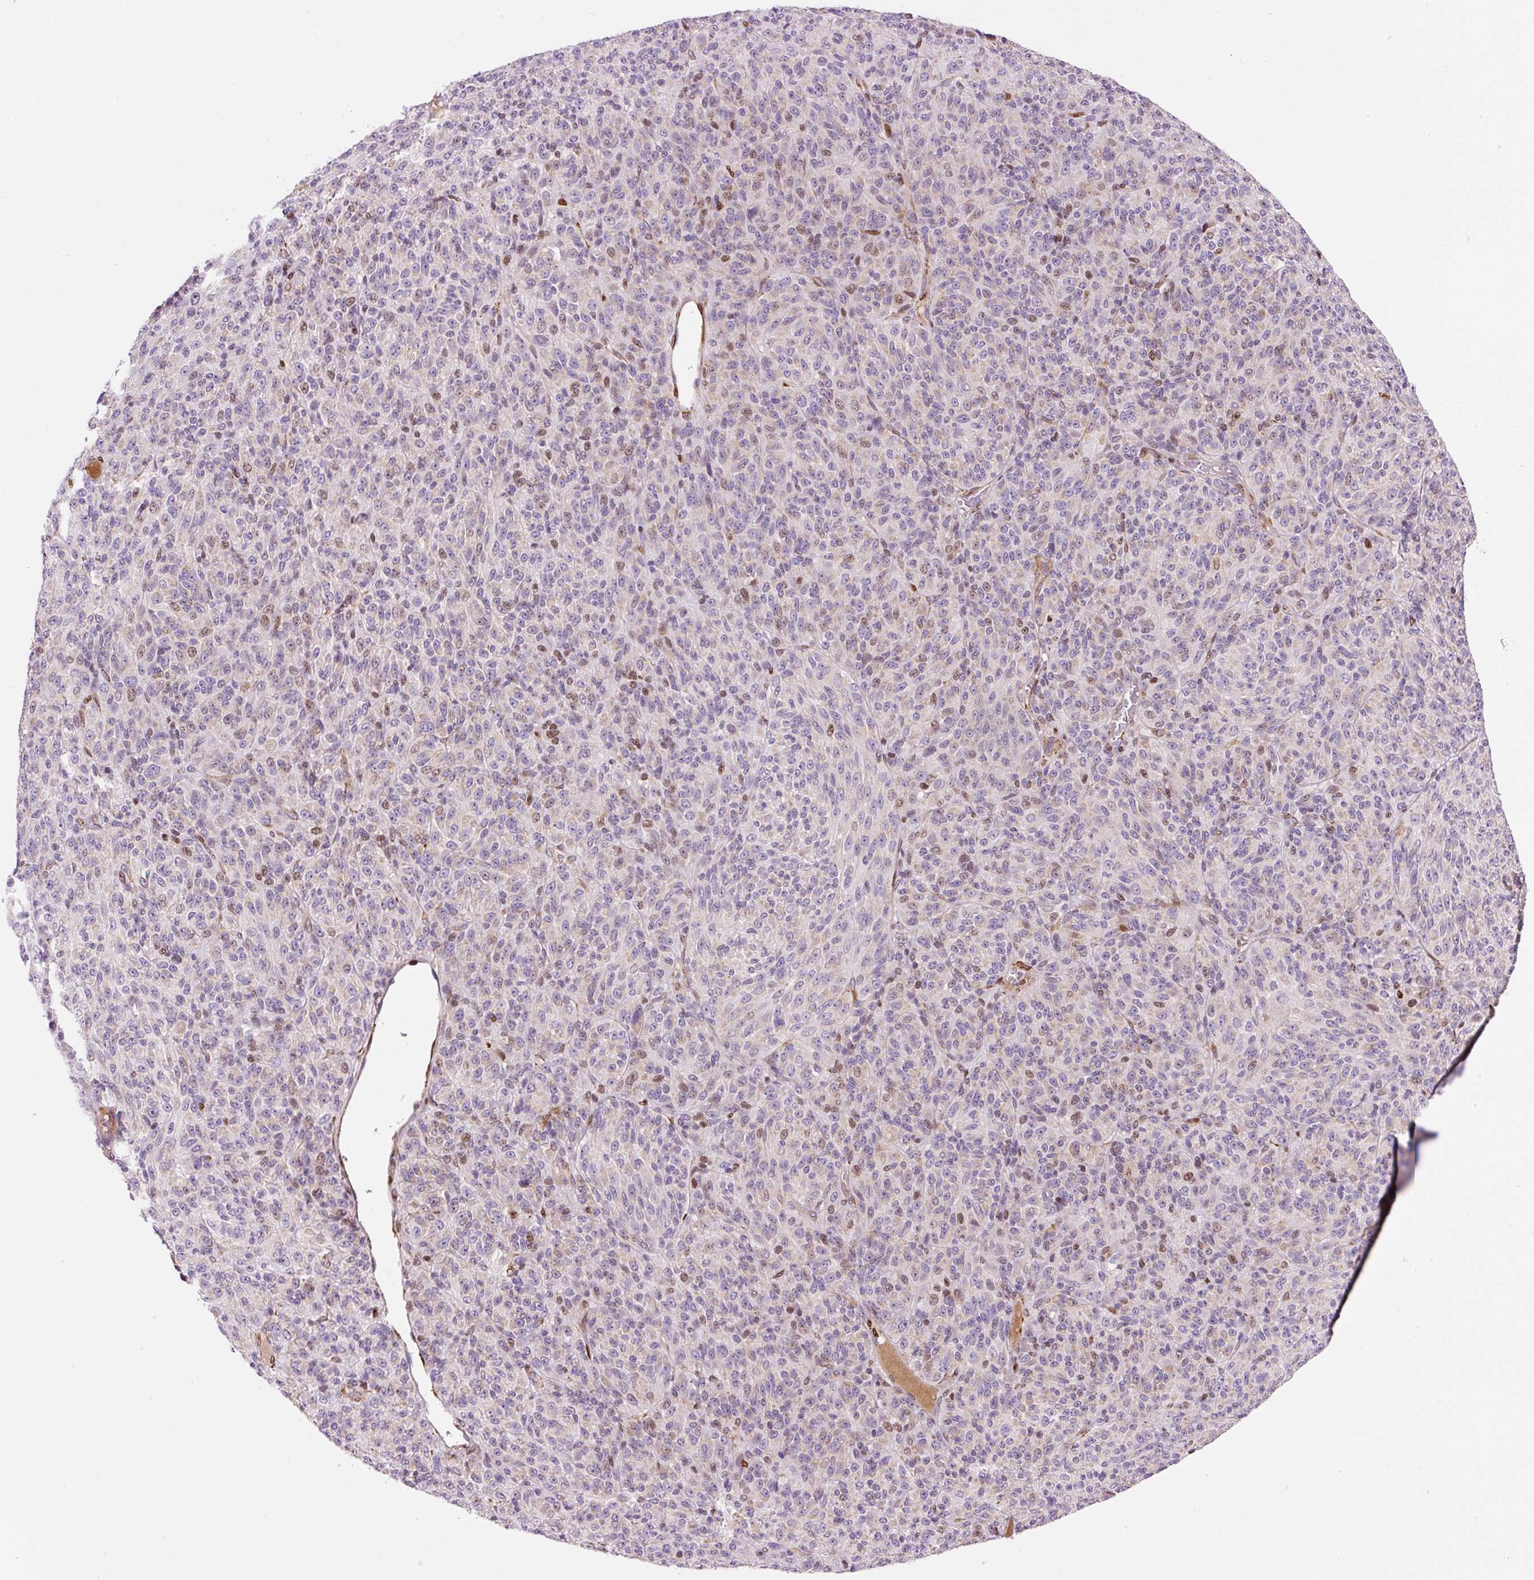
{"staining": {"intensity": "moderate", "quantity": "<25%", "location": "nuclear"}, "tissue": "melanoma", "cell_type": "Tumor cells", "image_type": "cancer", "snomed": [{"axis": "morphology", "description": "Malignant melanoma, Metastatic site"}, {"axis": "topography", "description": "Brain"}], "caption": "This histopathology image demonstrates immunohistochemistry staining of human melanoma, with low moderate nuclear positivity in about <25% of tumor cells.", "gene": "TMEM8B", "patient": {"sex": "female", "age": 56}}